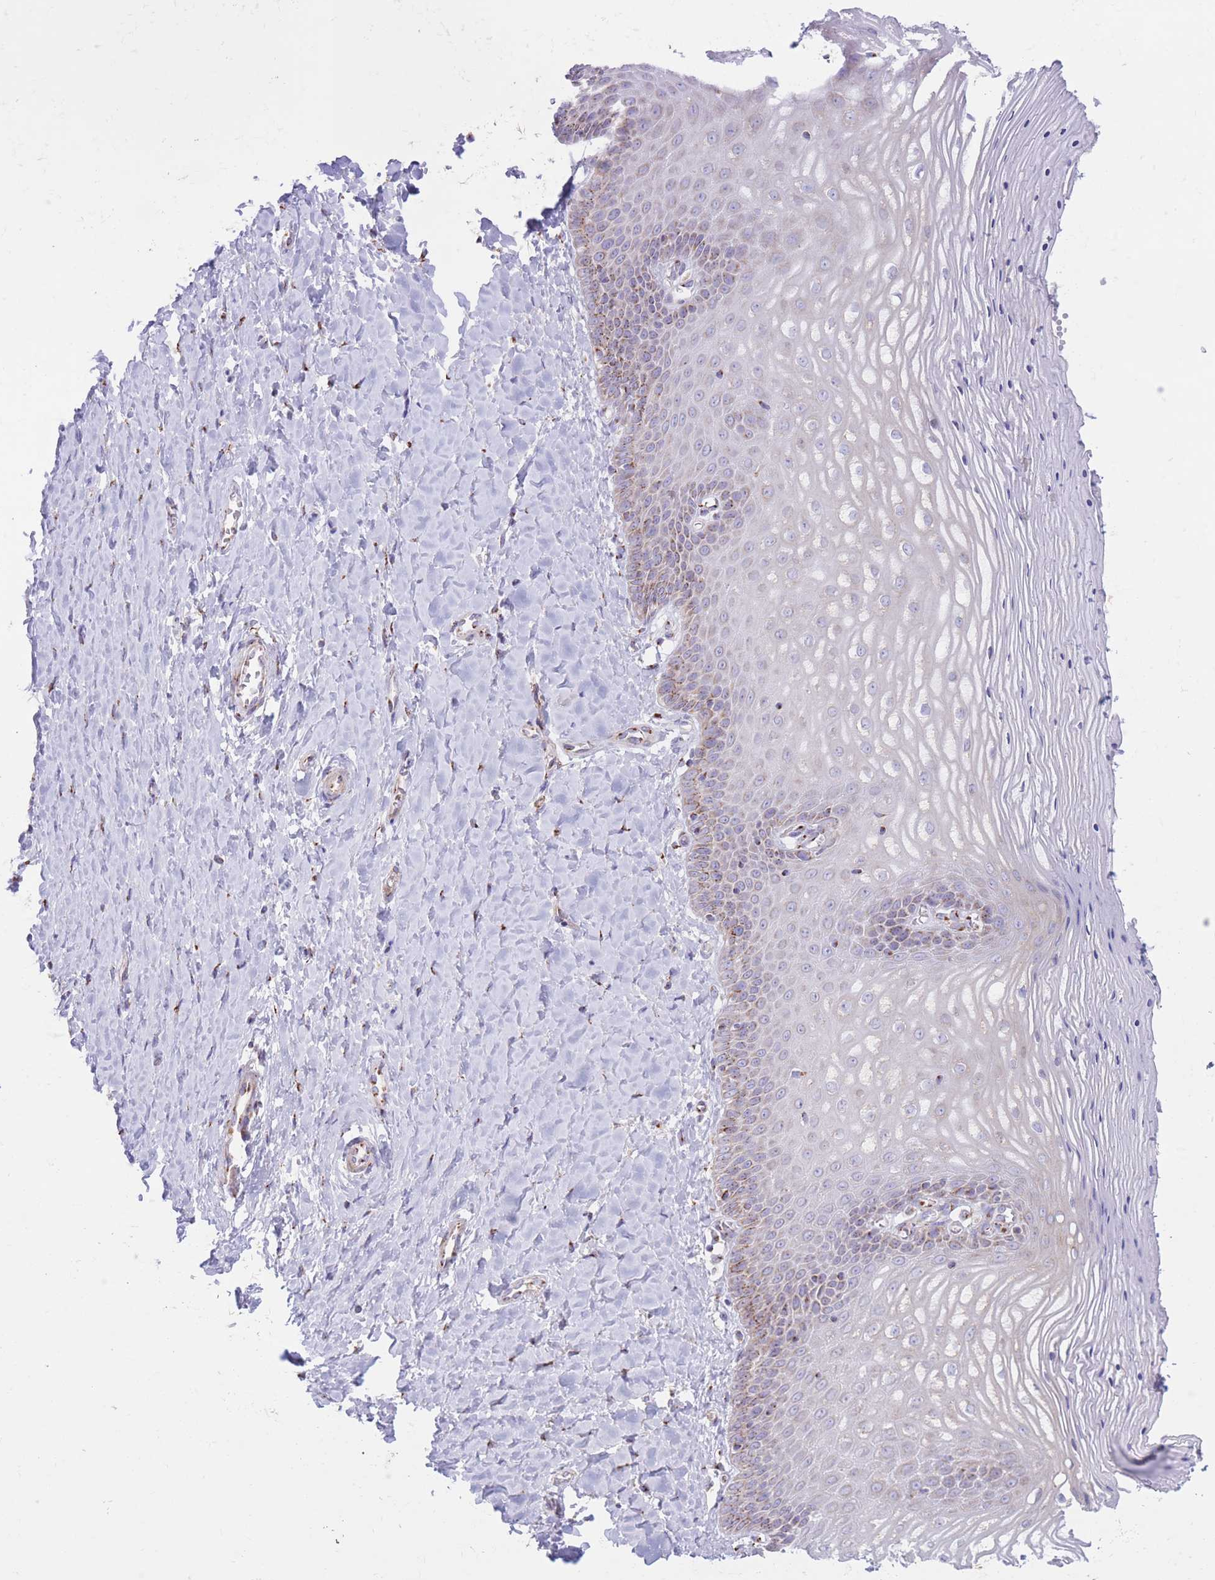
{"staining": {"intensity": "weak", "quantity": "25%-75%", "location": "cytoplasmic/membranous"}, "tissue": "vagina", "cell_type": "Squamous epithelial cells", "image_type": "normal", "snomed": [{"axis": "morphology", "description": "Normal tissue, NOS"}, {"axis": "topography", "description": "Vagina"}], "caption": "IHC histopathology image of normal vagina: human vagina stained using IHC displays low levels of weak protein expression localized specifically in the cytoplasmic/membranous of squamous epithelial cells, appearing as a cytoplasmic/membranous brown color.", "gene": "MPND", "patient": {"sex": "female", "age": 65}}